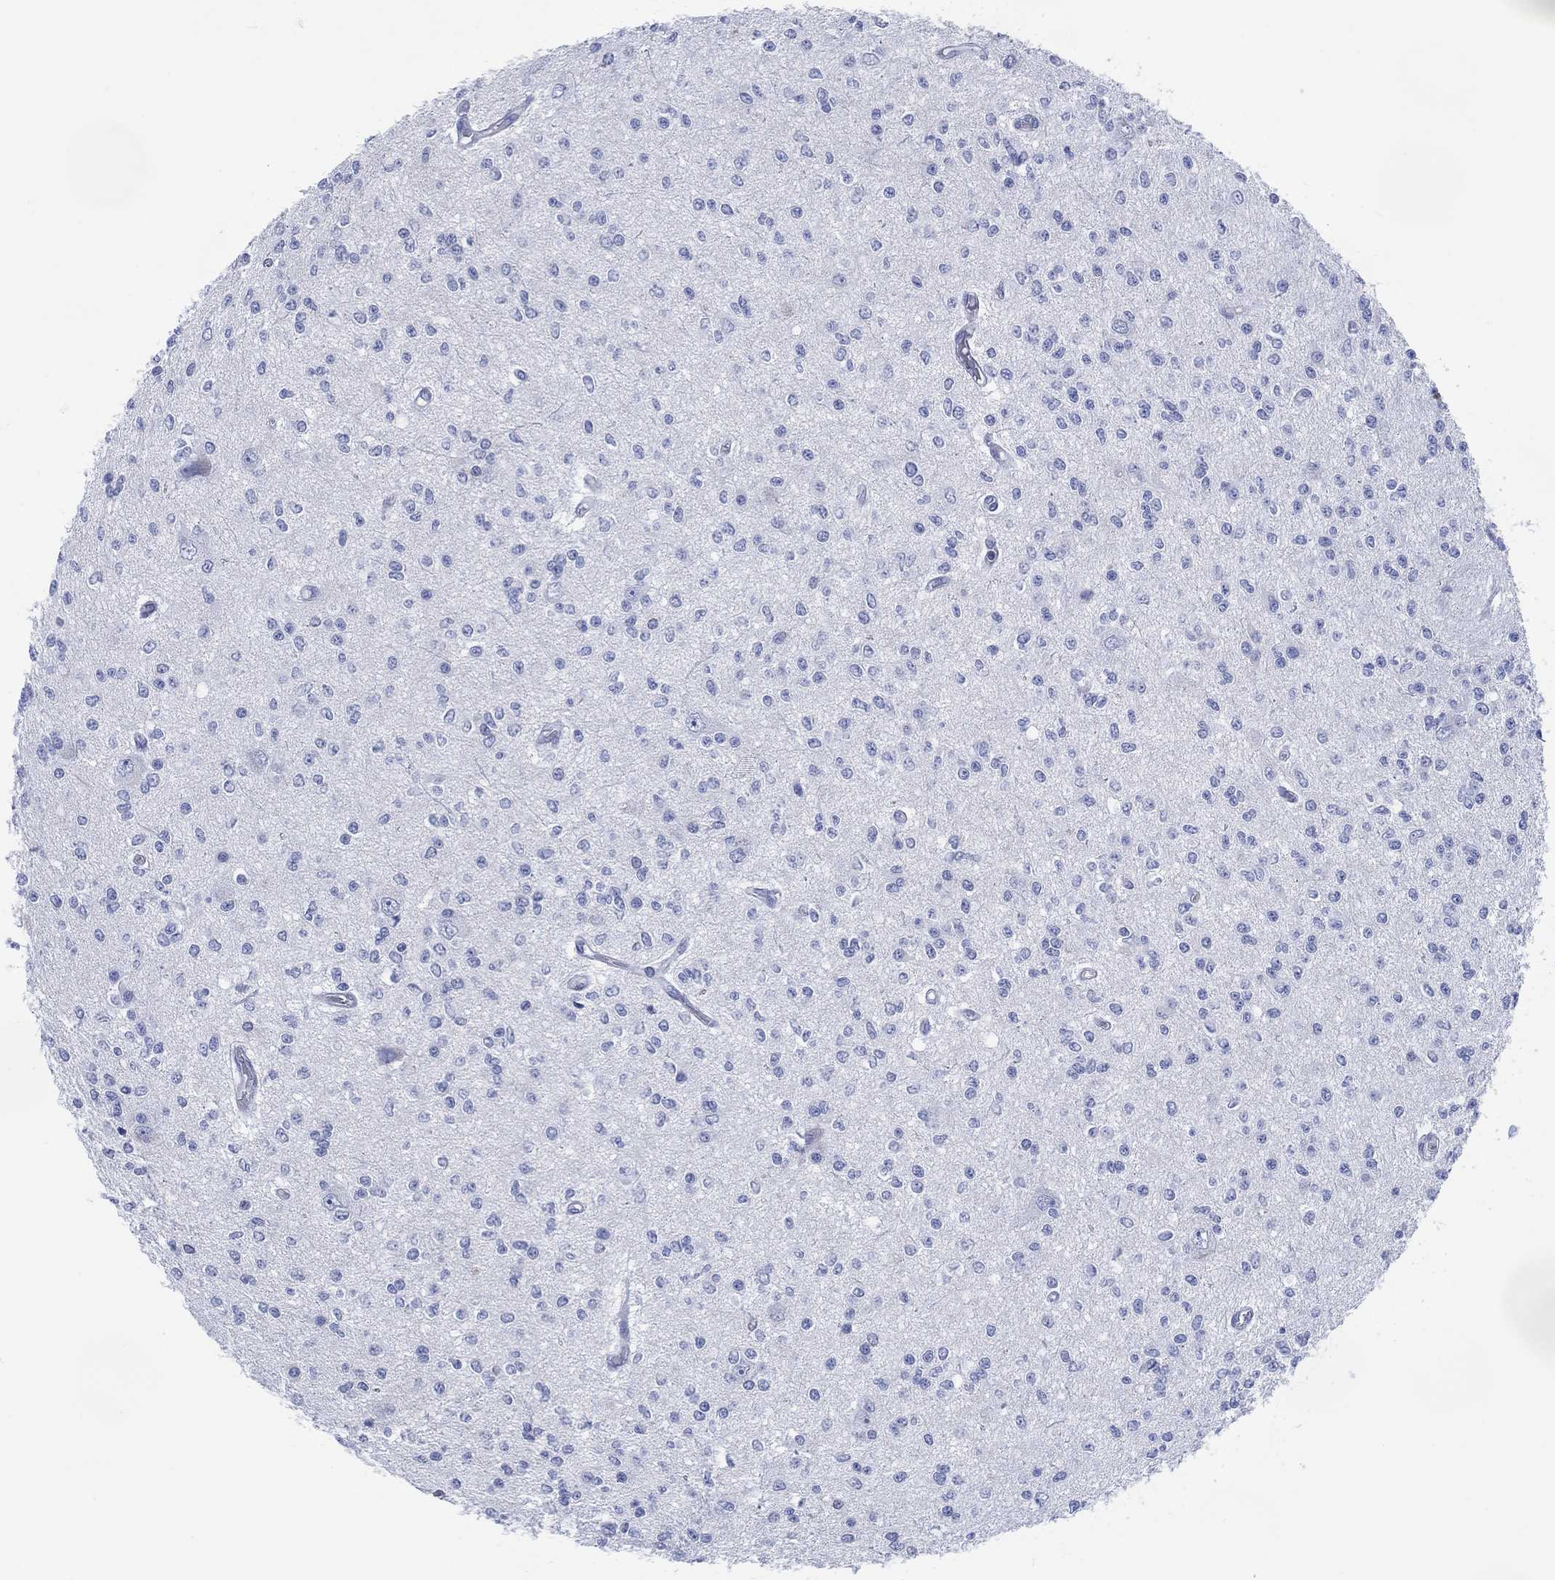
{"staining": {"intensity": "negative", "quantity": "none", "location": "none"}, "tissue": "glioma", "cell_type": "Tumor cells", "image_type": "cancer", "snomed": [{"axis": "morphology", "description": "Glioma, malignant, Low grade"}, {"axis": "topography", "description": "Brain"}], "caption": "An IHC image of low-grade glioma (malignant) is shown. There is no staining in tumor cells of low-grade glioma (malignant).", "gene": "DDI1", "patient": {"sex": "male", "age": 67}}